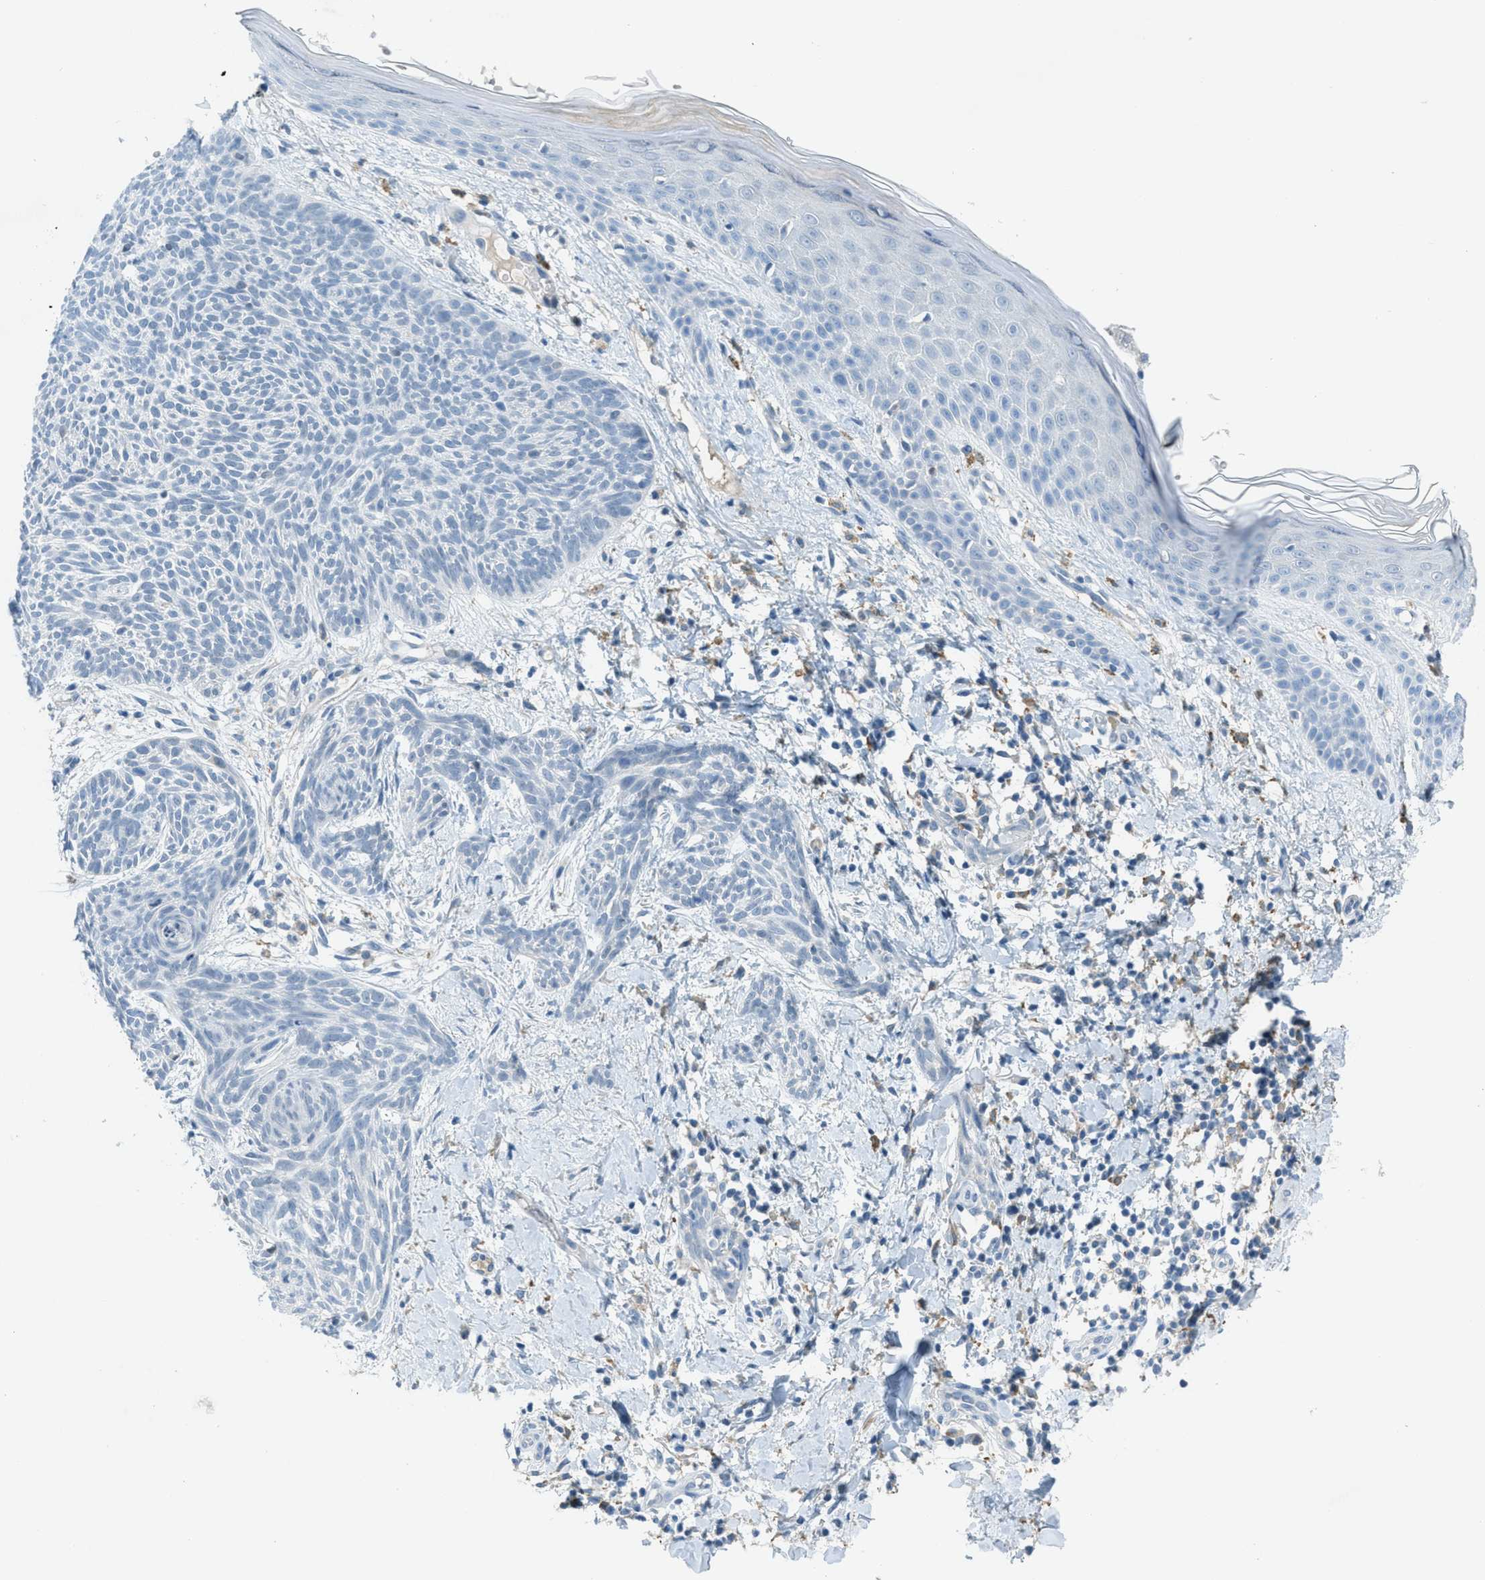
{"staining": {"intensity": "negative", "quantity": "none", "location": "none"}, "tissue": "skin cancer", "cell_type": "Tumor cells", "image_type": "cancer", "snomed": [{"axis": "morphology", "description": "Basal cell carcinoma"}, {"axis": "topography", "description": "Skin"}], "caption": "This is an immunohistochemistry photomicrograph of basal cell carcinoma (skin). There is no staining in tumor cells.", "gene": "KLHL8", "patient": {"sex": "female", "age": 59}}